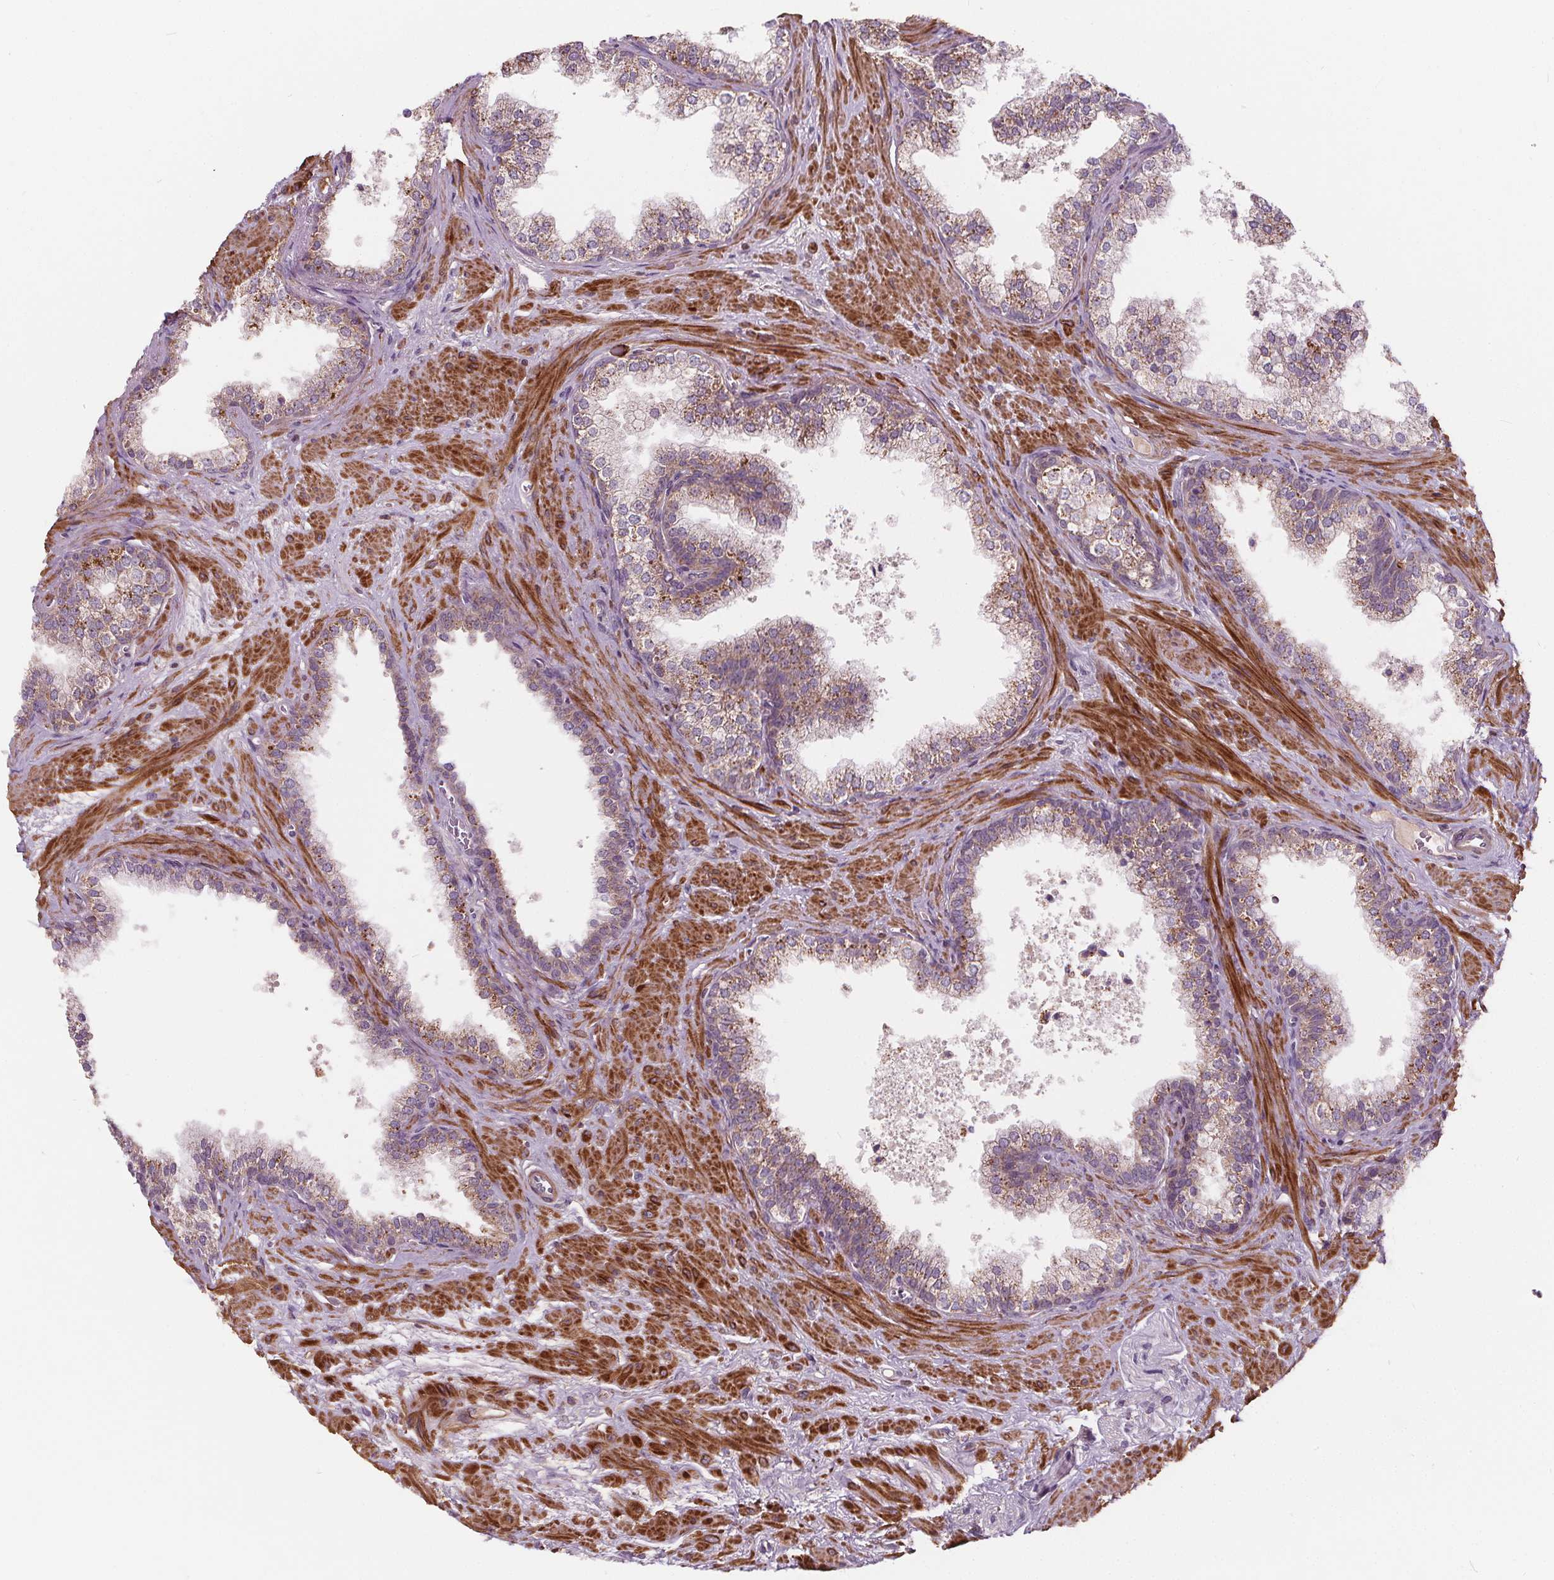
{"staining": {"intensity": "moderate", "quantity": "<25%", "location": "cytoplasmic/membranous"}, "tissue": "prostate", "cell_type": "Glandular cells", "image_type": "normal", "snomed": [{"axis": "morphology", "description": "Normal tissue, NOS"}, {"axis": "topography", "description": "Prostate"}], "caption": "Normal prostate reveals moderate cytoplasmic/membranous expression in approximately <25% of glandular cells, visualized by immunohistochemistry. Ihc stains the protein of interest in brown and the nuclei are stained blue.", "gene": "ORAI2", "patient": {"sex": "male", "age": 79}}